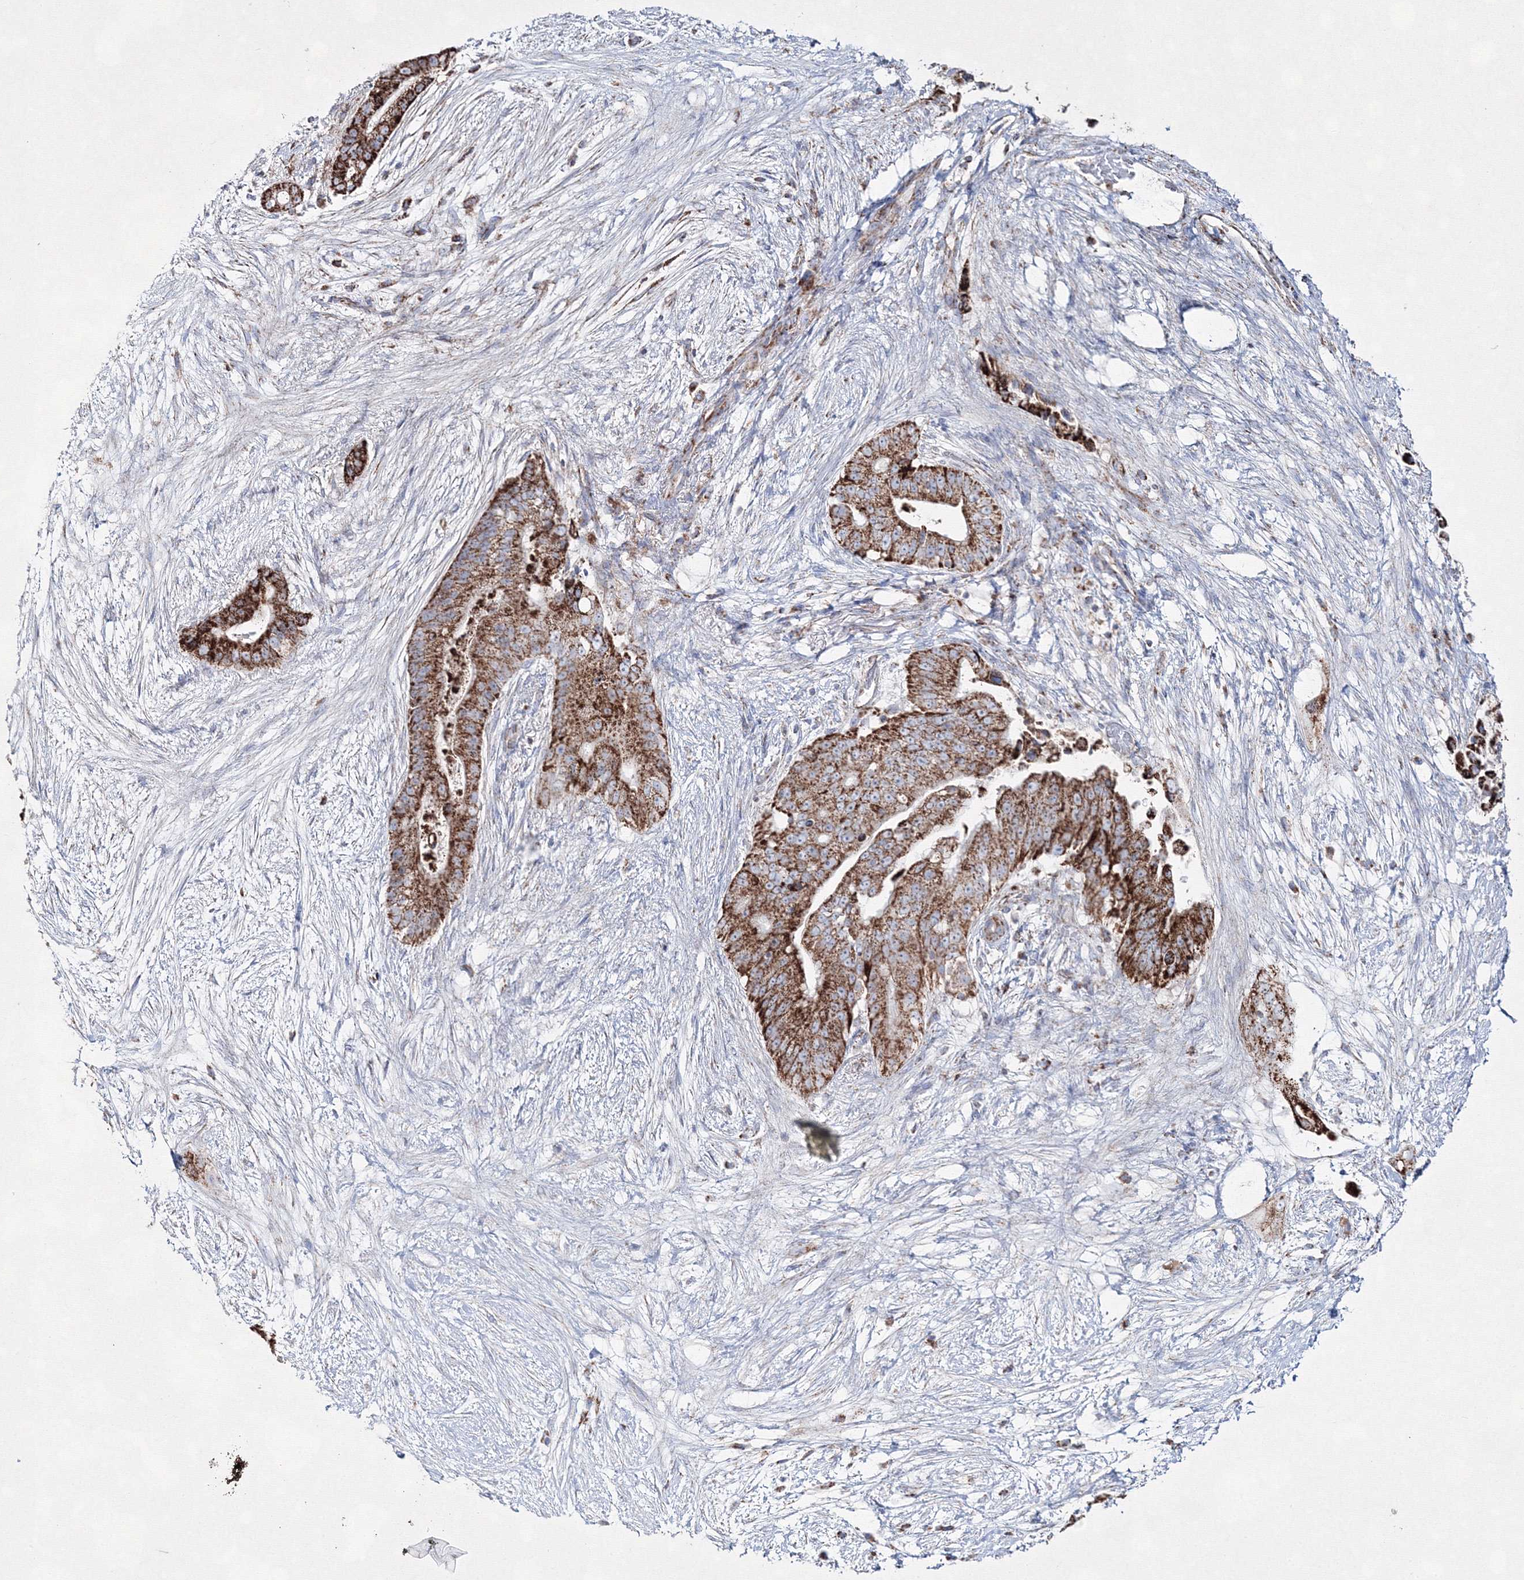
{"staining": {"intensity": "moderate", "quantity": ">75%", "location": "cytoplasmic/membranous"}, "tissue": "pancreatic cancer", "cell_type": "Tumor cells", "image_type": "cancer", "snomed": [{"axis": "morphology", "description": "Adenocarcinoma, NOS"}, {"axis": "topography", "description": "Pancreas"}], "caption": "Human pancreatic cancer (adenocarcinoma) stained with a protein marker shows moderate staining in tumor cells.", "gene": "IGSF9", "patient": {"sex": "male", "age": 53}}